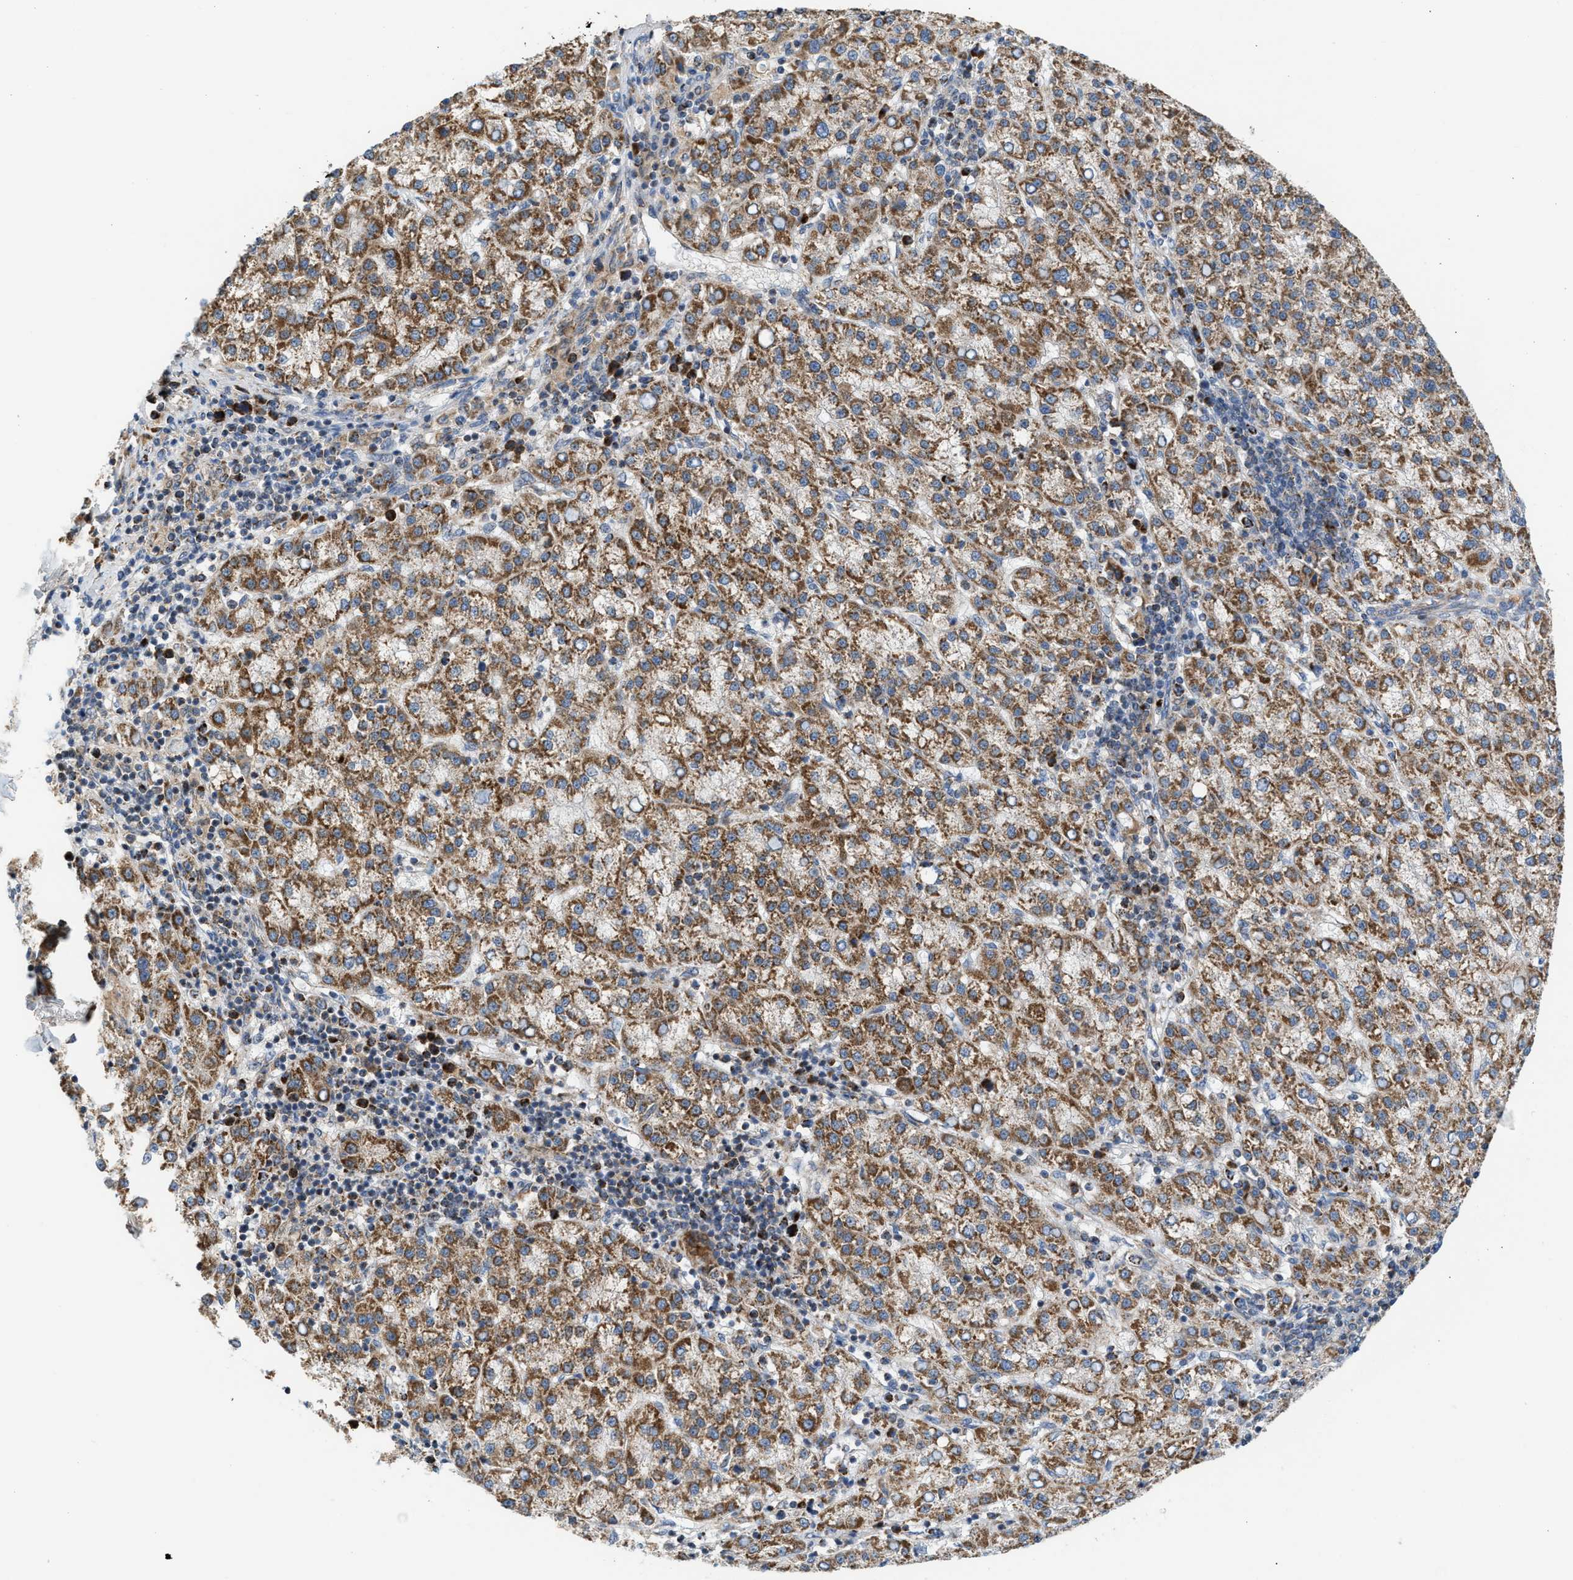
{"staining": {"intensity": "moderate", "quantity": ">75%", "location": "cytoplasmic/membranous"}, "tissue": "liver cancer", "cell_type": "Tumor cells", "image_type": "cancer", "snomed": [{"axis": "morphology", "description": "Carcinoma, Hepatocellular, NOS"}, {"axis": "topography", "description": "Liver"}], "caption": "Immunohistochemical staining of human liver cancer (hepatocellular carcinoma) demonstrates medium levels of moderate cytoplasmic/membranous expression in about >75% of tumor cells.", "gene": "PMPCA", "patient": {"sex": "female", "age": 58}}